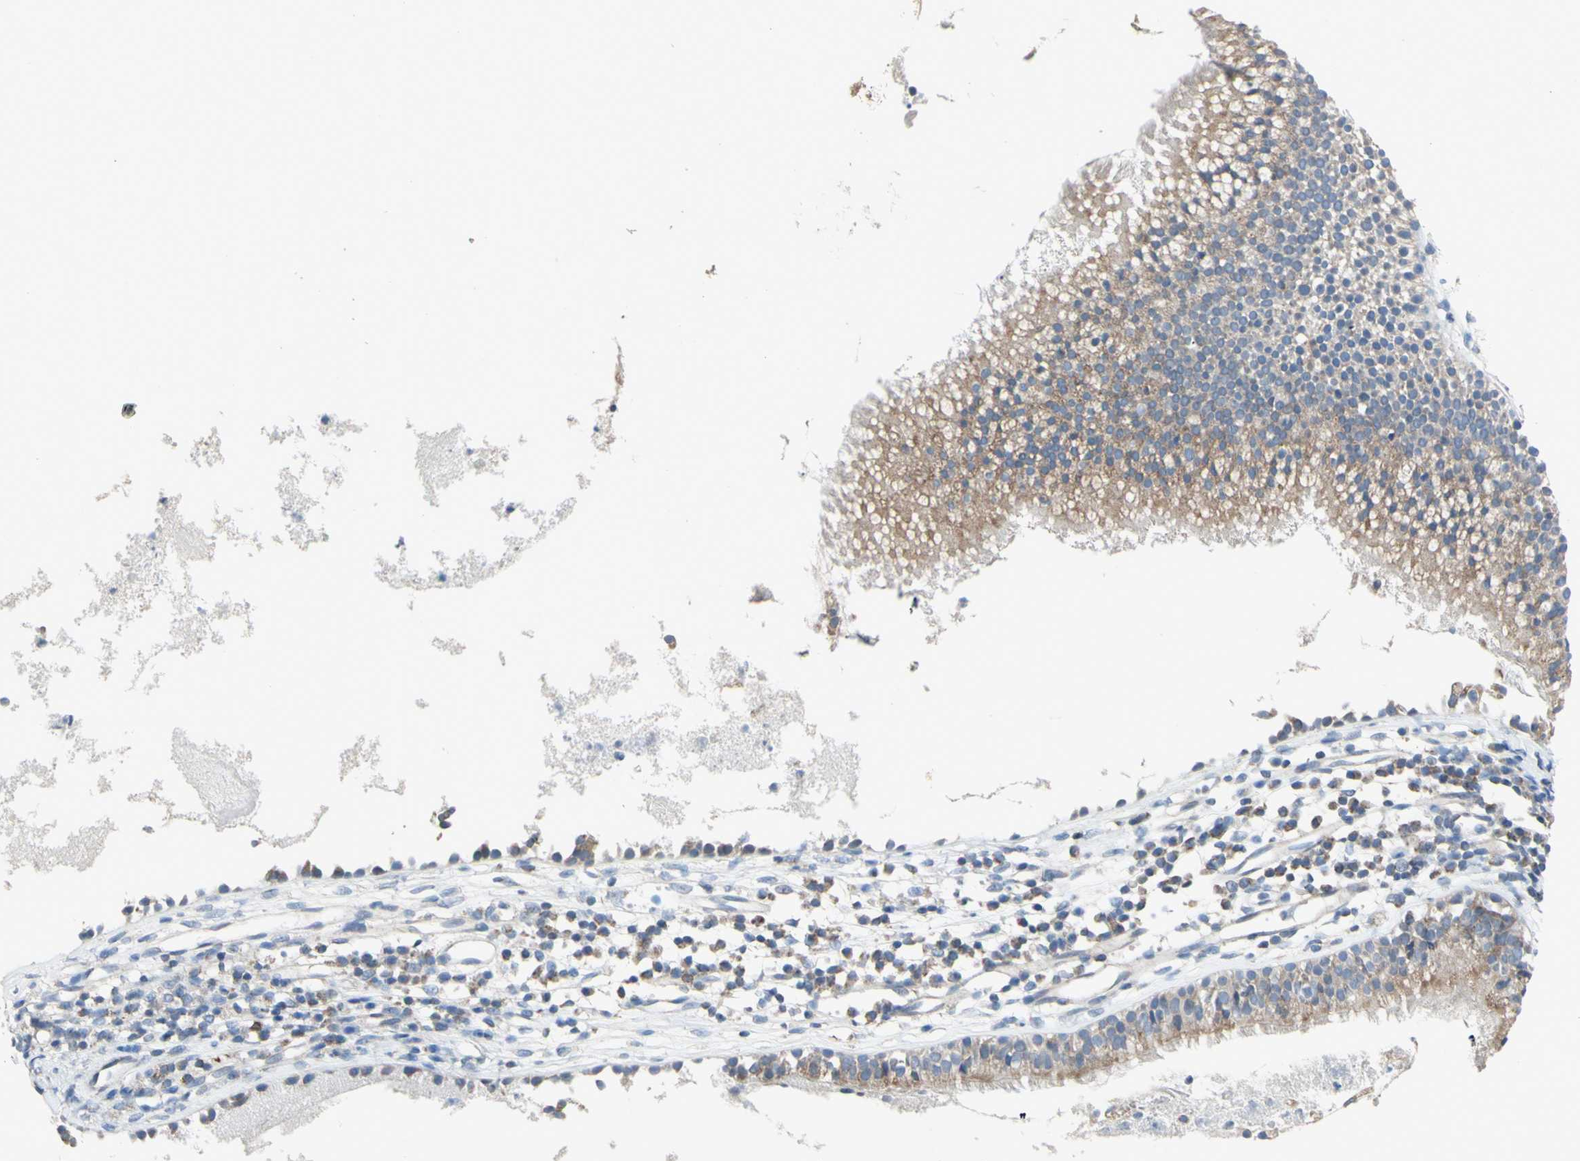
{"staining": {"intensity": "moderate", "quantity": "25%-75%", "location": "cytoplasmic/membranous"}, "tissue": "nasopharynx", "cell_type": "Respiratory epithelial cells", "image_type": "normal", "snomed": [{"axis": "morphology", "description": "Normal tissue, NOS"}, {"axis": "topography", "description": "Nasopharynx"}], "caption": "Immunohistochemistry staining of unremarkable nasopharynx, which shows medium levels of moderate cytoplasmic/membranous expression in approximately 25%-75% of respiratory epithelial cells indicating moderate cytoplasmic/membranous protein expression. The staining was performed using DAB (3,3'-diaminobenzidine) (brown) for protein detection and nuclei were counterstained in hematoxylin (blue).", "gene": "FAM171B", "patient": {"sex": "male", "age": 21}}